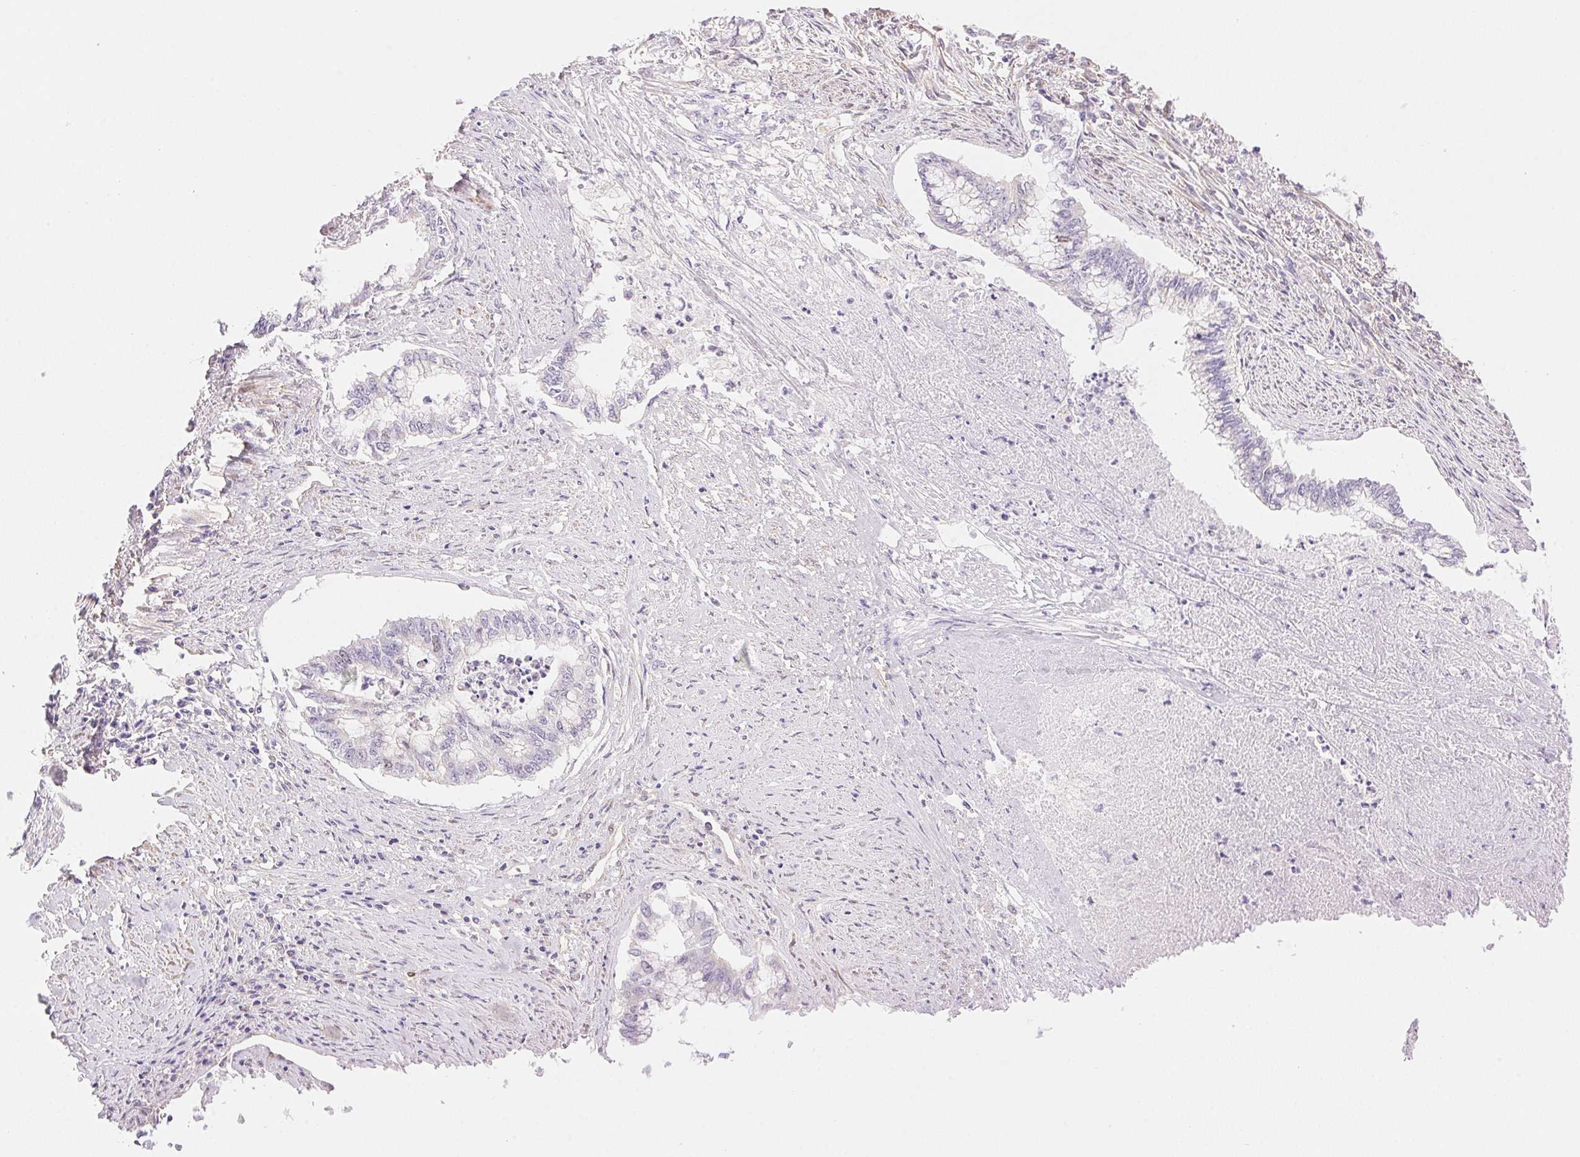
{"staining": {"intensity": "negative", "quantity": "none", "location": "none"}, "tissue": "endometrial cancer", "cell_type": "Tumor cells", "image_type": "cancer", "snomed": [{"axis": "morphology", "description": "Adenocarcinoma, NOS"}, {"axis": "topography", "description": "Endometrium"}], "caption": "IHC photomicrograph of endometrial cancer (adenocarcinoma) stained for a protein (brown), which shows no staining in tumor cells.", "gene": "SMTN", "patient": {"sex": "female", "age": 79}}